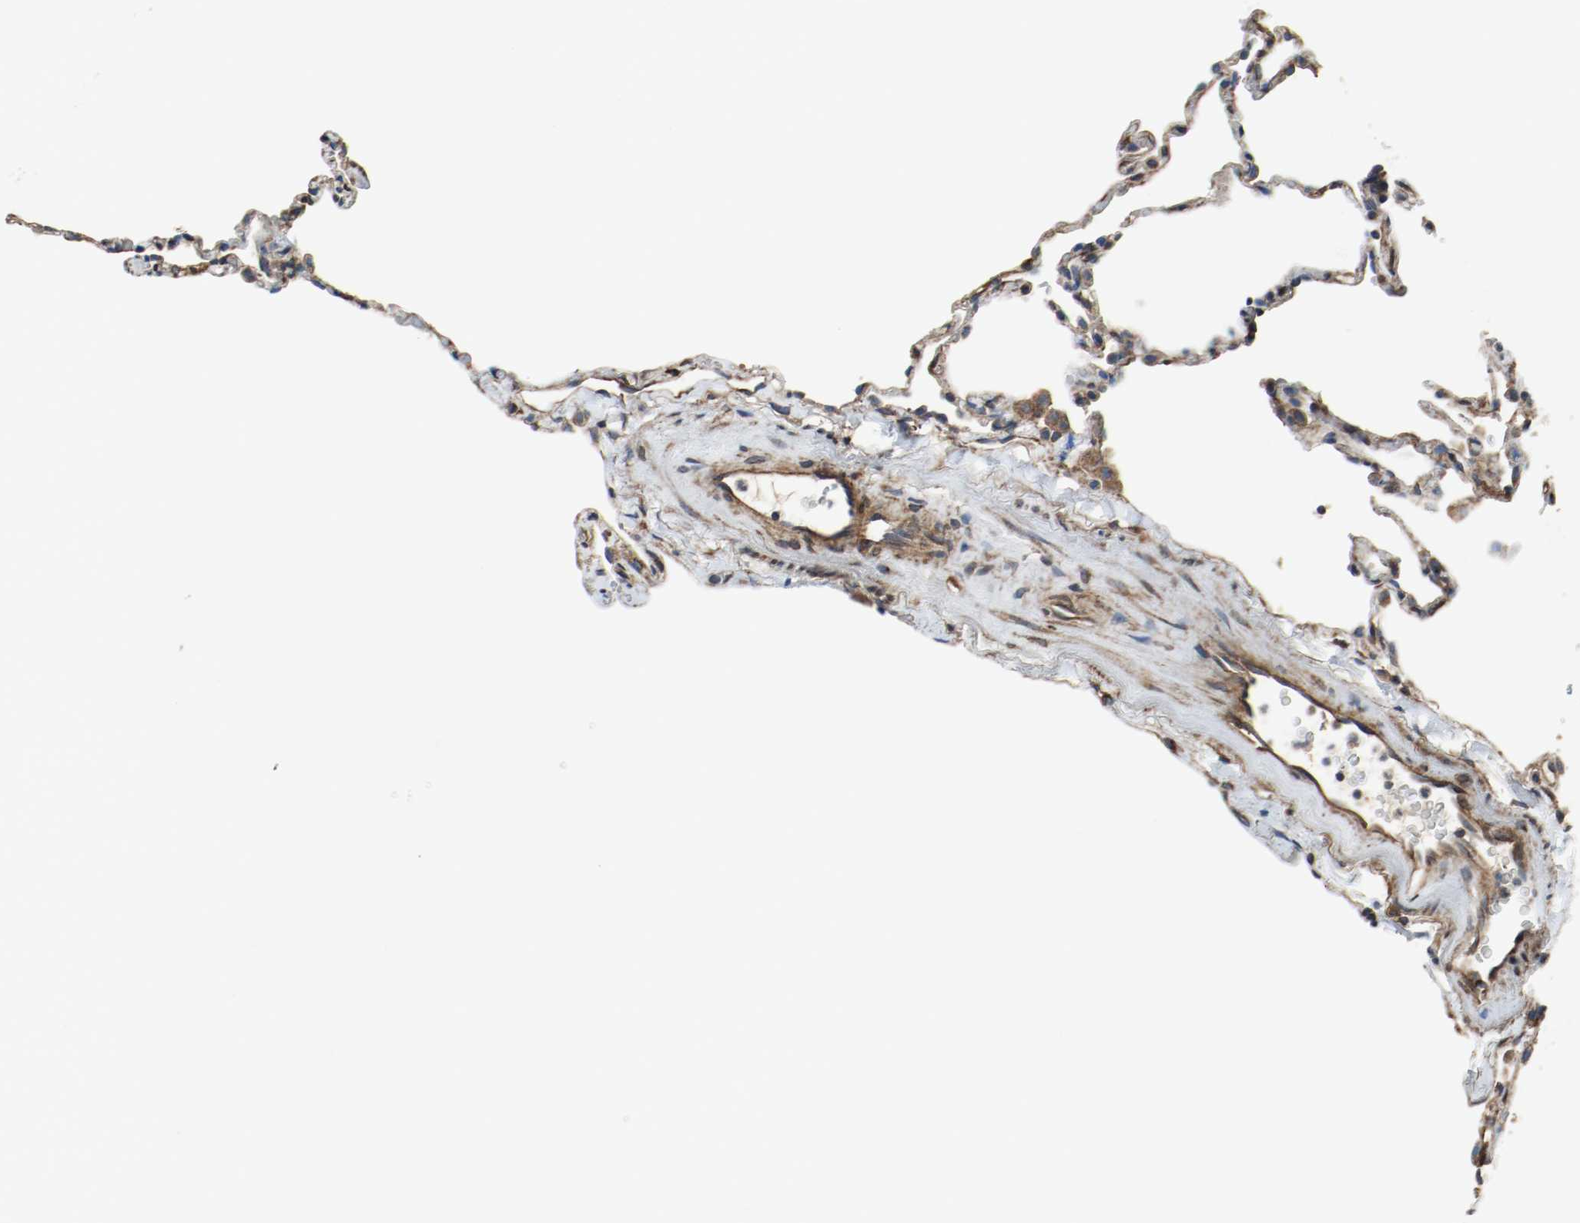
{"staining": {"intensity": "moderate", "quantity": "25%-75%", "location": "cytoplasmic/membranous"}, "tissue": "lung", "cell_type": "Alveolar cells", "image_type": "normal", "snomed": [{"axis": "morphology", "description": "Normal tissue, NOS"}, {"axis": "topography", "description": "Lung"}], "caption": "Protein expression by IHC demonstrates moderate cytoplasmic/membranous expression in about 25%-75% of alveolar cells in normal lung.", "gene": "TUBA3D", "patient": {"sex": "male", "age": 59}}